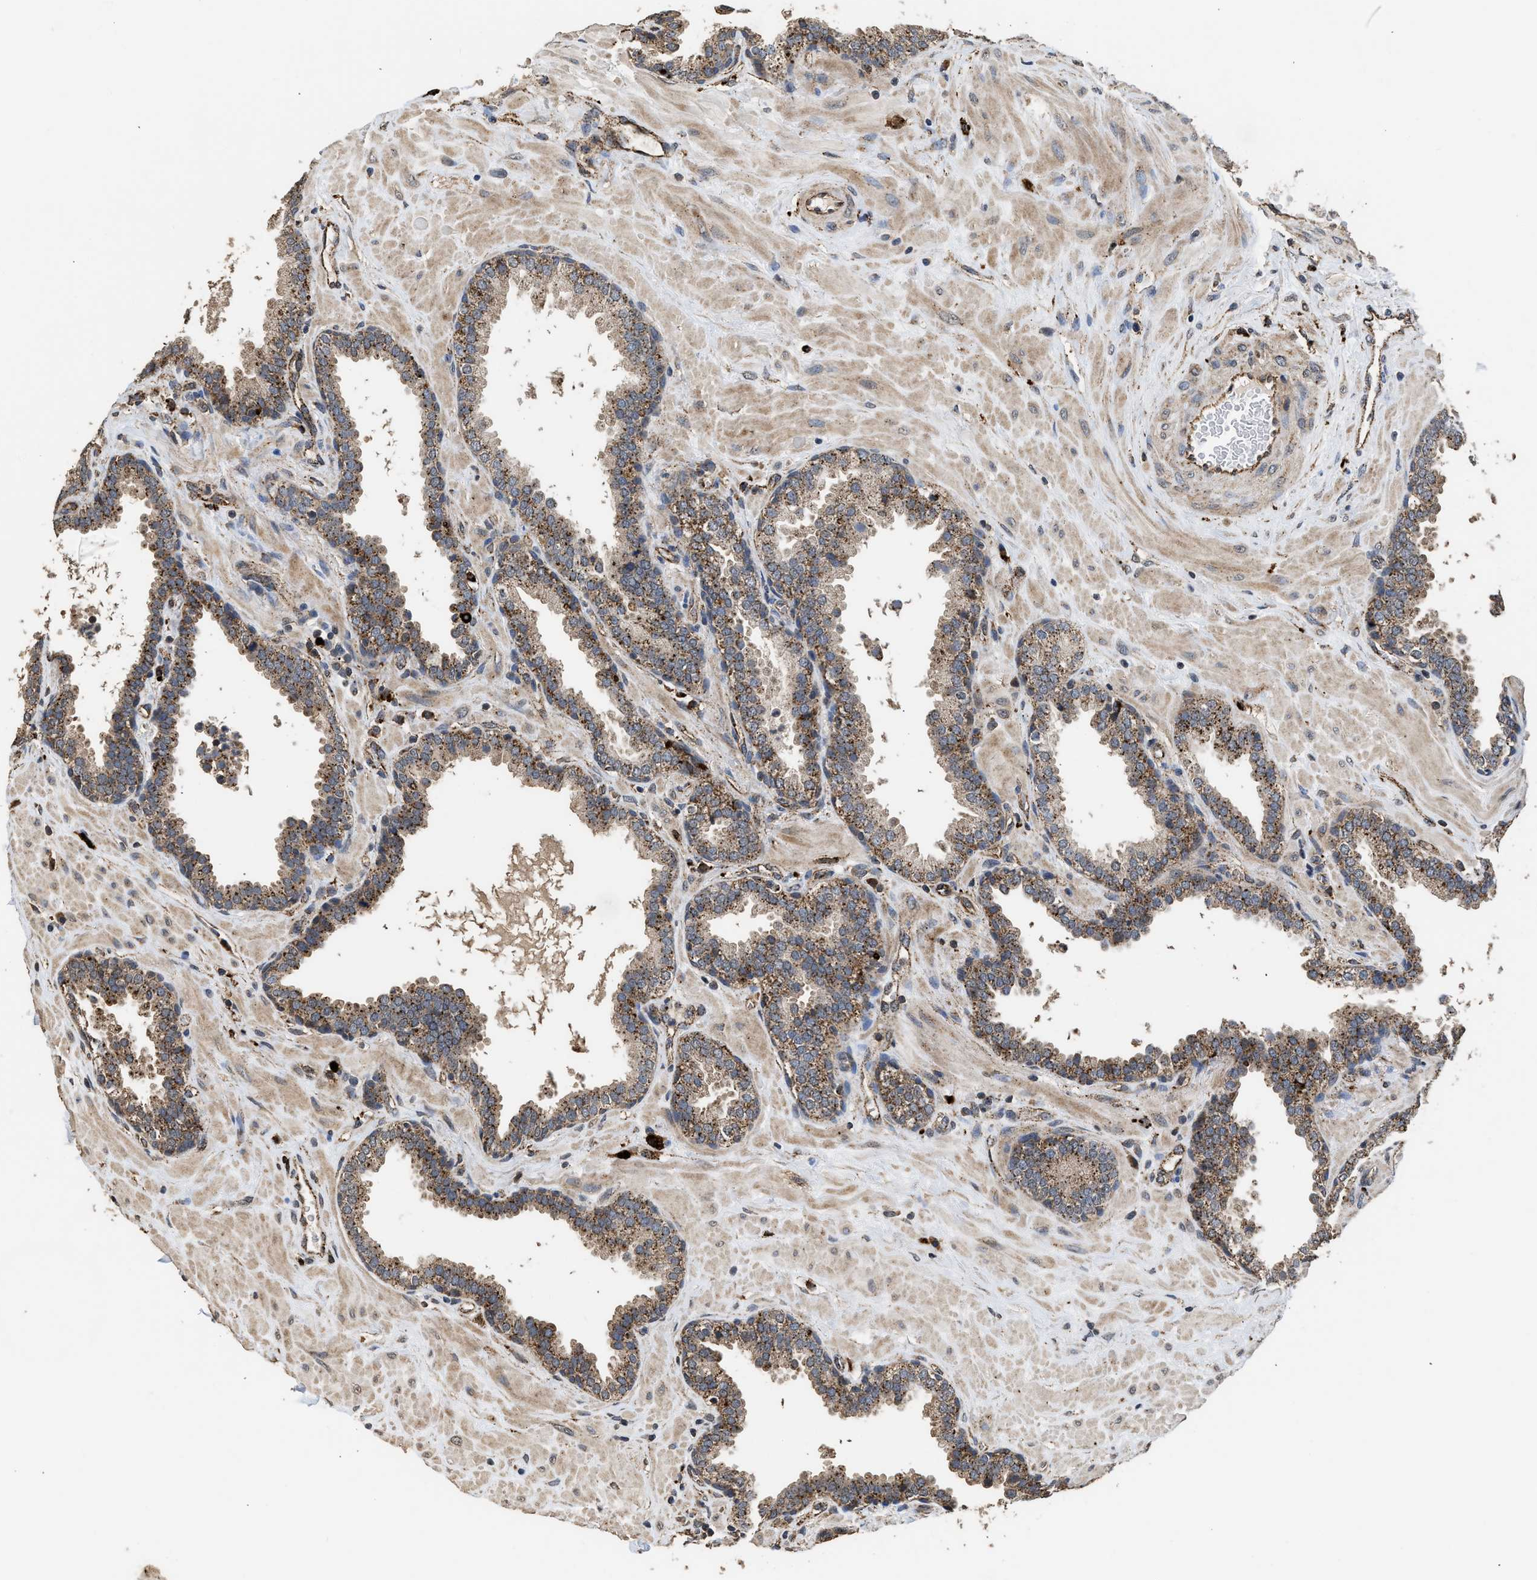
{"staining": {"intensity": "moderate", "quantity": ">75%", "location": "cytoplasmic/membranous"}, "tissue": "prostate", "cell_type": "Glandular cells", "image_type": "normal", "snomed": [{"axis": "morphology", "description": "Normal tissue, NOS"}, {"axis": "topography", "description": "Prostate"}], "caption": "Glandular cells reveal medium levels of moderate cytoplasmic/membranous positivity in about >75% of cells in benign prostate.", "gene": "CTSV", "patient": {"sex": "male", "age": 51}}